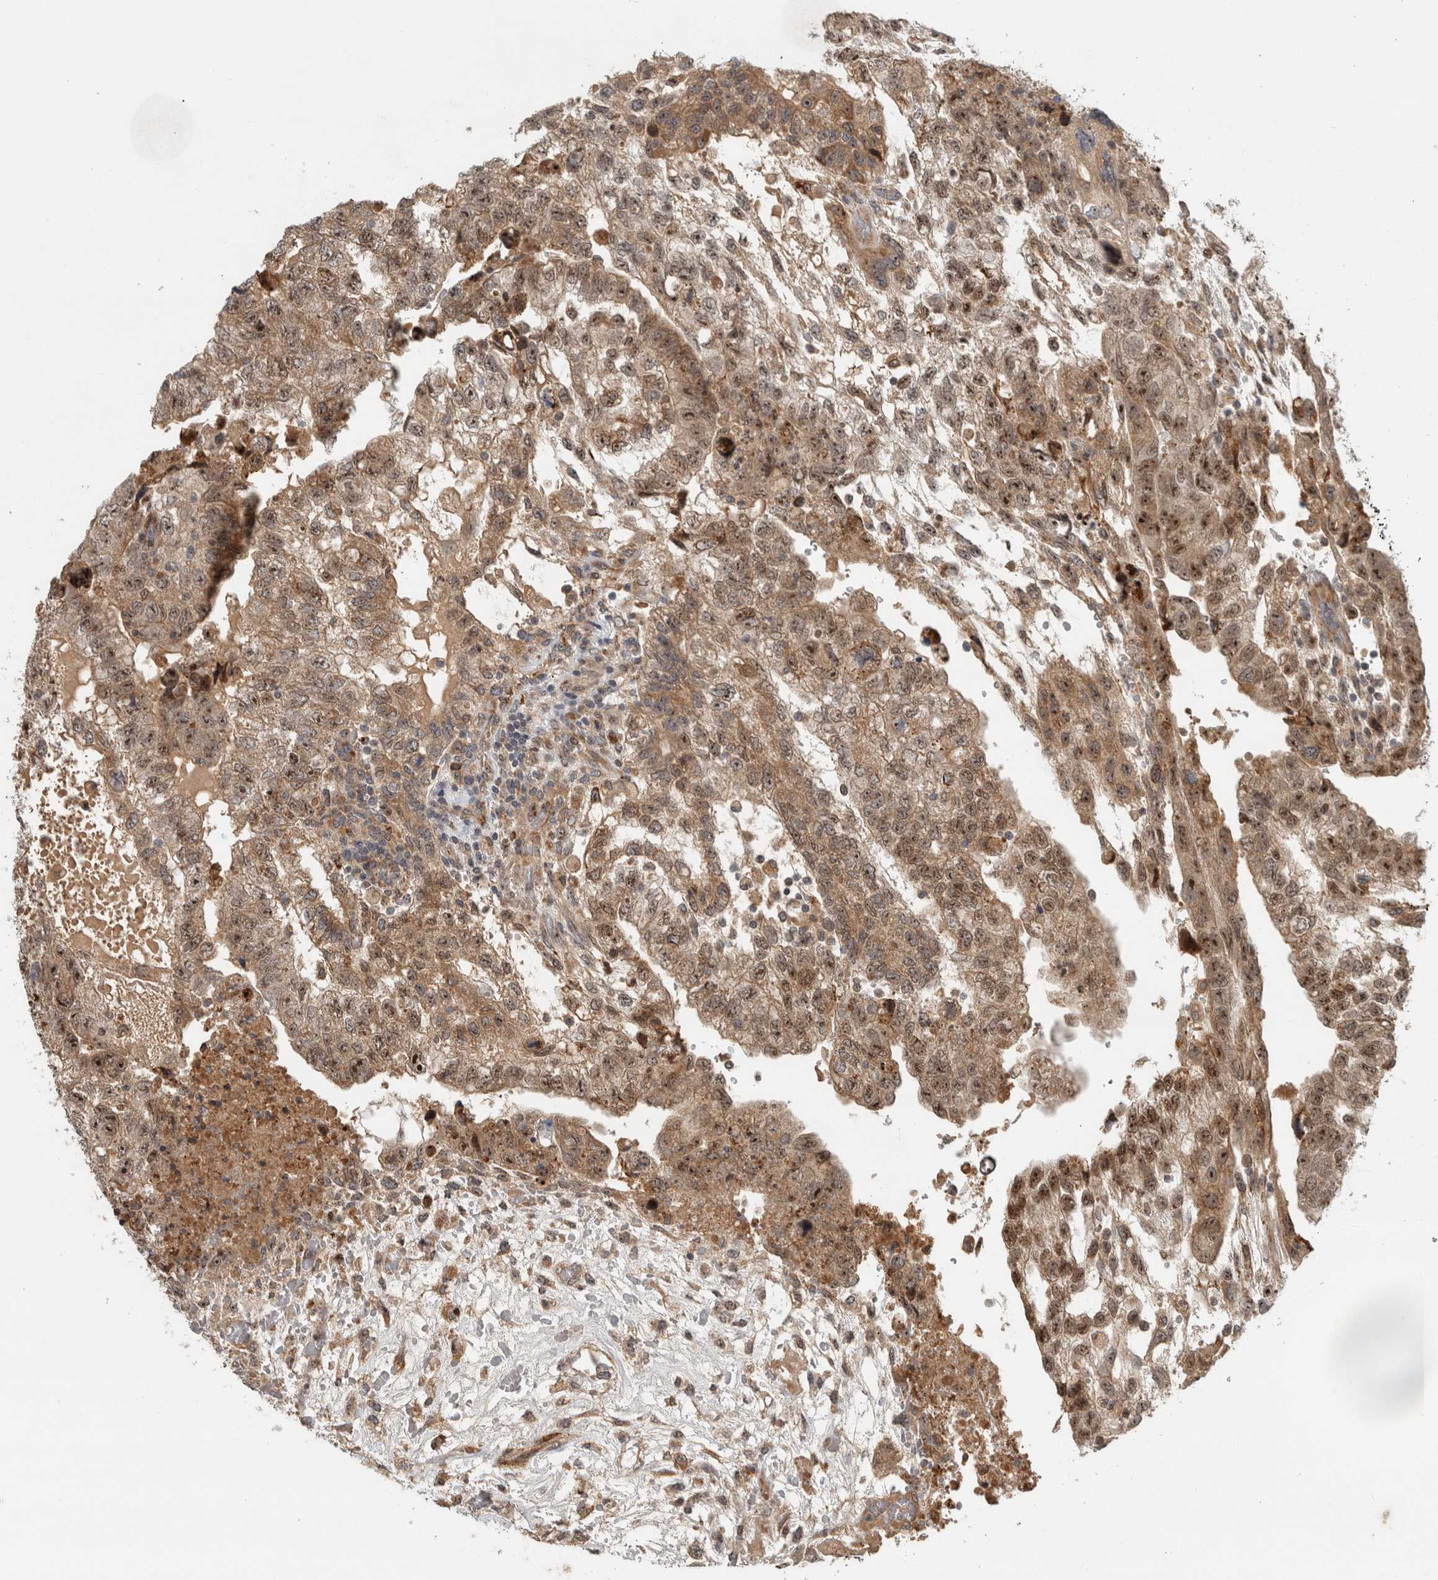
{"staining": {"intensity": "moderate", "quantity": "25%-75%", "location": "cytoplasmic/membranous,nuclear"}, "tissue": "testis cancer", "cell_type": "Tumor cells", "image_type": "cancer", "snomed": [{"axis": "morphology", "description": "Carcinoma, Embryonal, NOS"}, {"axis": "topography", "description": "Testis"}], "caption": "Immunohistochemical staining of human testis cancer shows medium levels of moderate cytoplasmic/membranous and nuclear protein staining in approximately 25%-75% of tumor cells.", "gene": "GPR137B", "patient": {"sex": "male", "age": 36}}